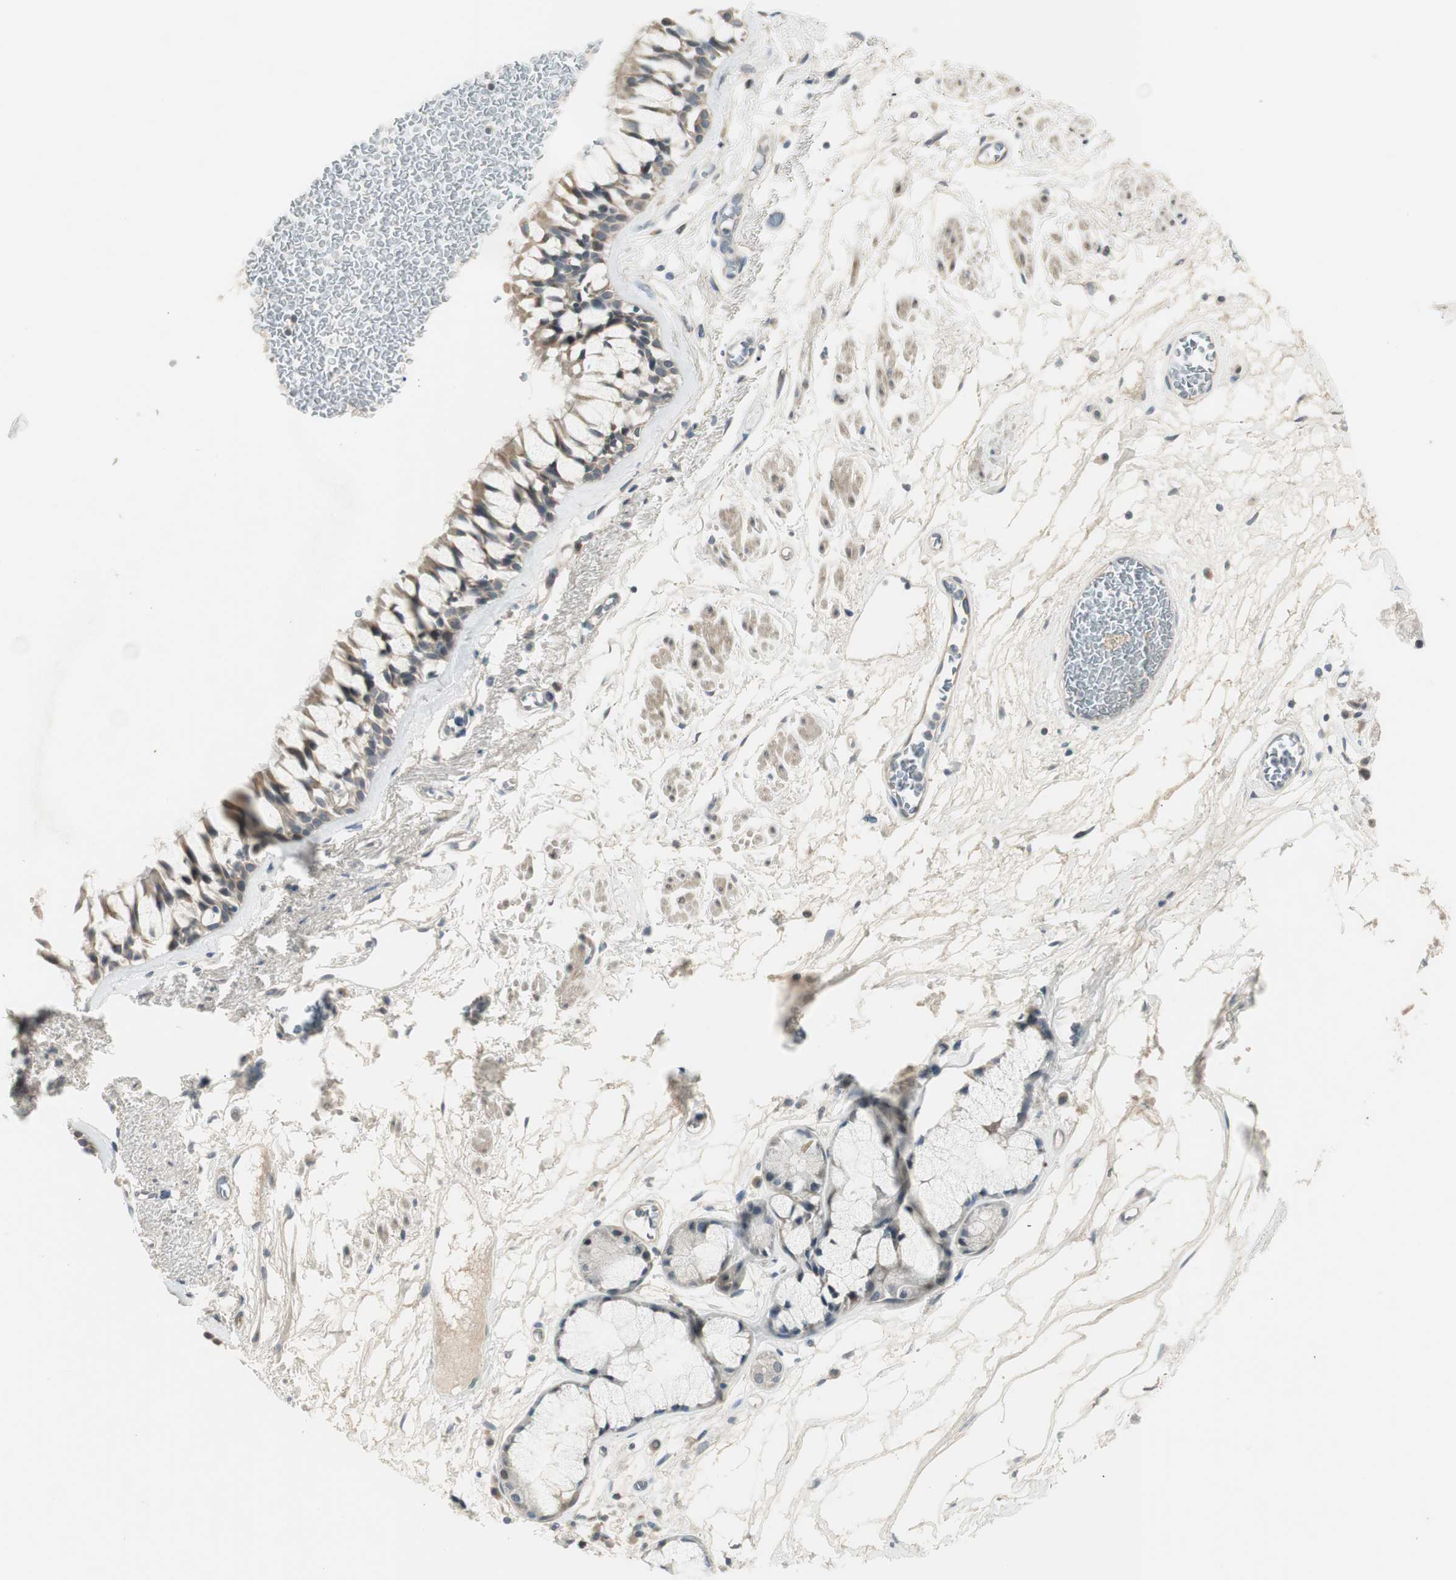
{"staining": {"intensity": "weak", "quantity": "25%-75%", "location": "cytoplasmic/membranous"}, "tissue": "bronchus", "cell_type": "Respiratory epithelial cells", "image_type": "normal", "snomed": [{"axis": "morphology", "description": "Normal tissue, NOS"}, {"axis": "topography", "description": "Bronchus"}], "caption": "This micrograph exhibits IHC staining of unremarkable bronchus, with low weak cytoplasmic/membranous staining in about 25%-75% of respiratory epithelial cells.", "gene": "PCDHB15", "patient": {"sex": "male", "age": 66}}